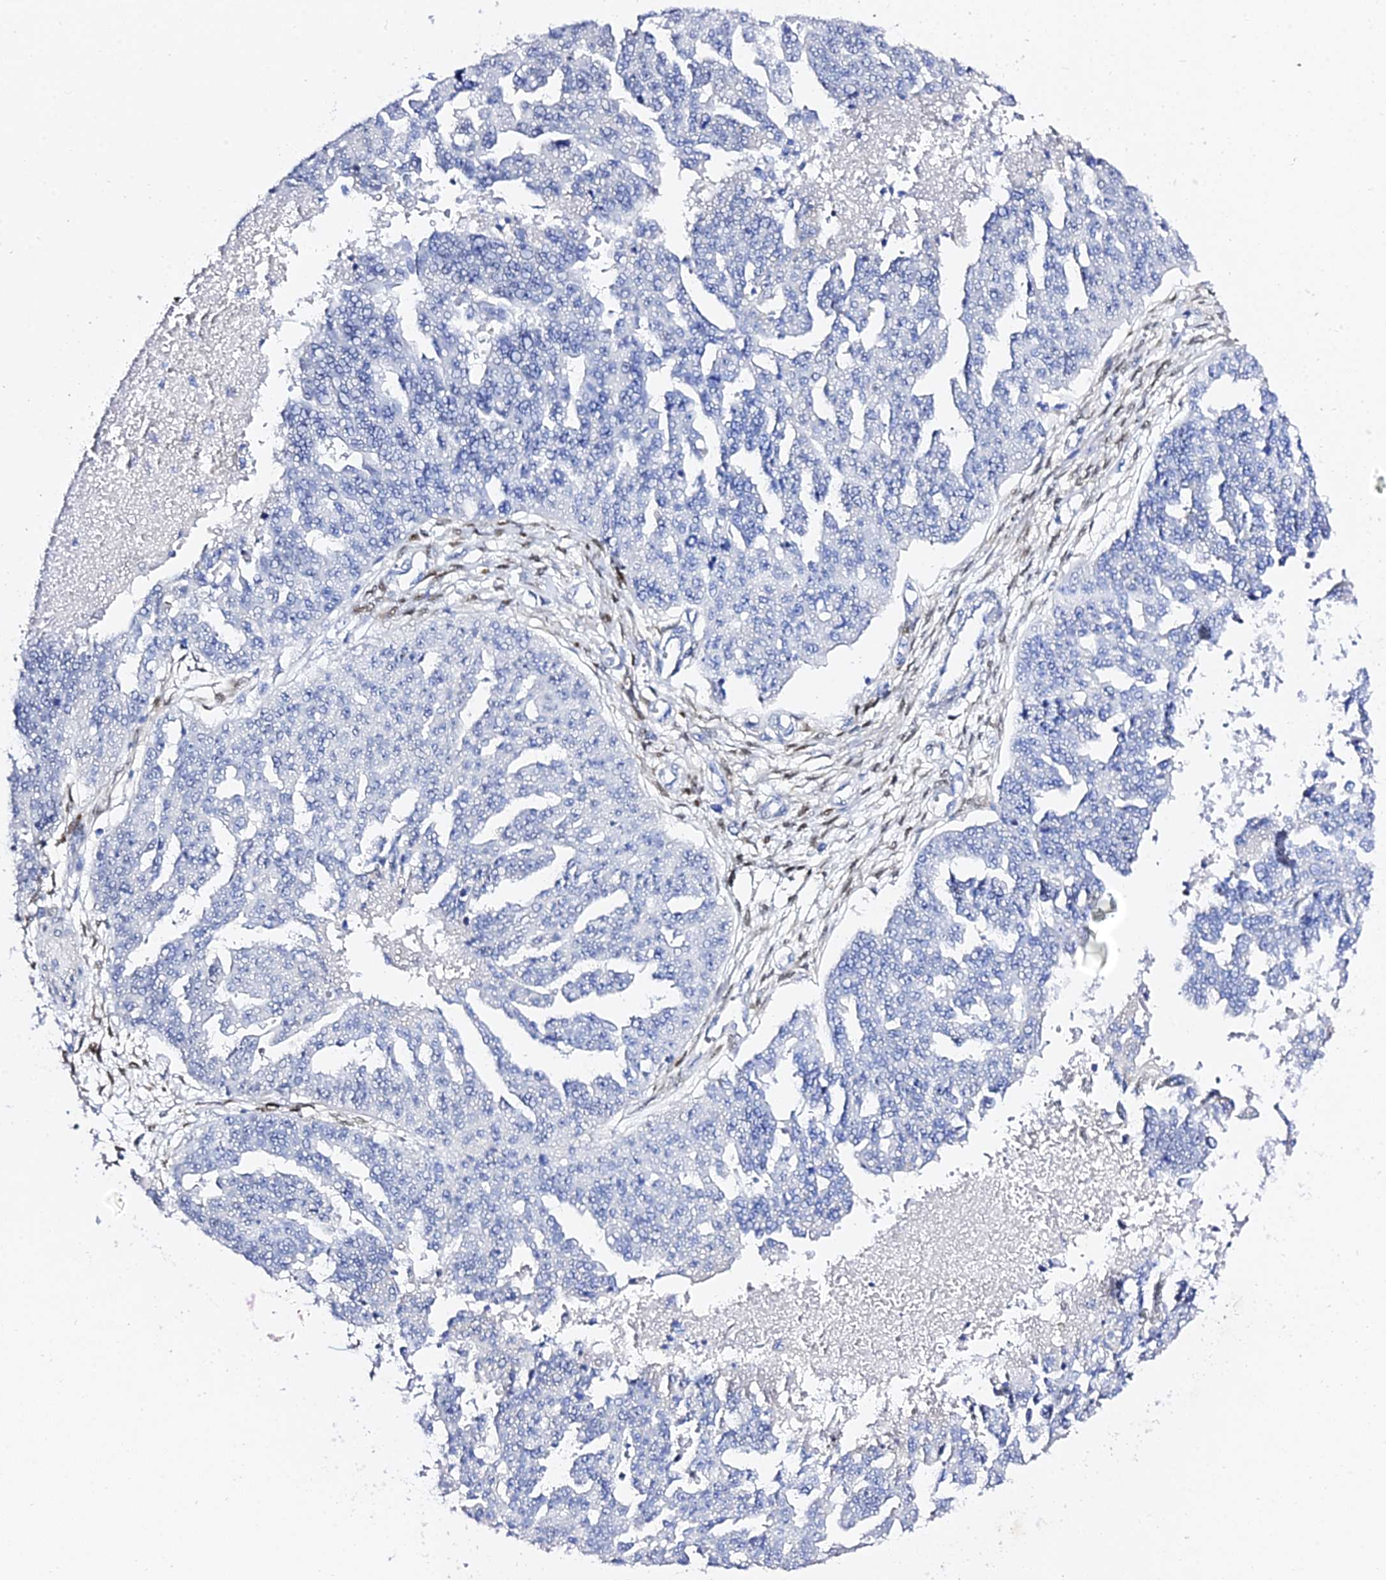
{"staining": {"intensity": "negative", "quantity": "none", "location": "none"}, "tissue": "ovarian cancer", "cell_type": "Tumor cells", "image_type": "cancer", "snomed": [{"axis": "morphology", "description": "Cystadenocarcinoma, serous, NOS"}, {"axis": "topography", "description": "Ovary"}], "caption": "A high-resolution image shows immunohistochemistry (IHC) staining of ovarian cancer (serous cystadenocarcinoma), which shows no significant expression in tumor cells. Nuclei are stained in blue.", "gene": "POFUT2", "patient": {"sex": "female", "age": 58}}